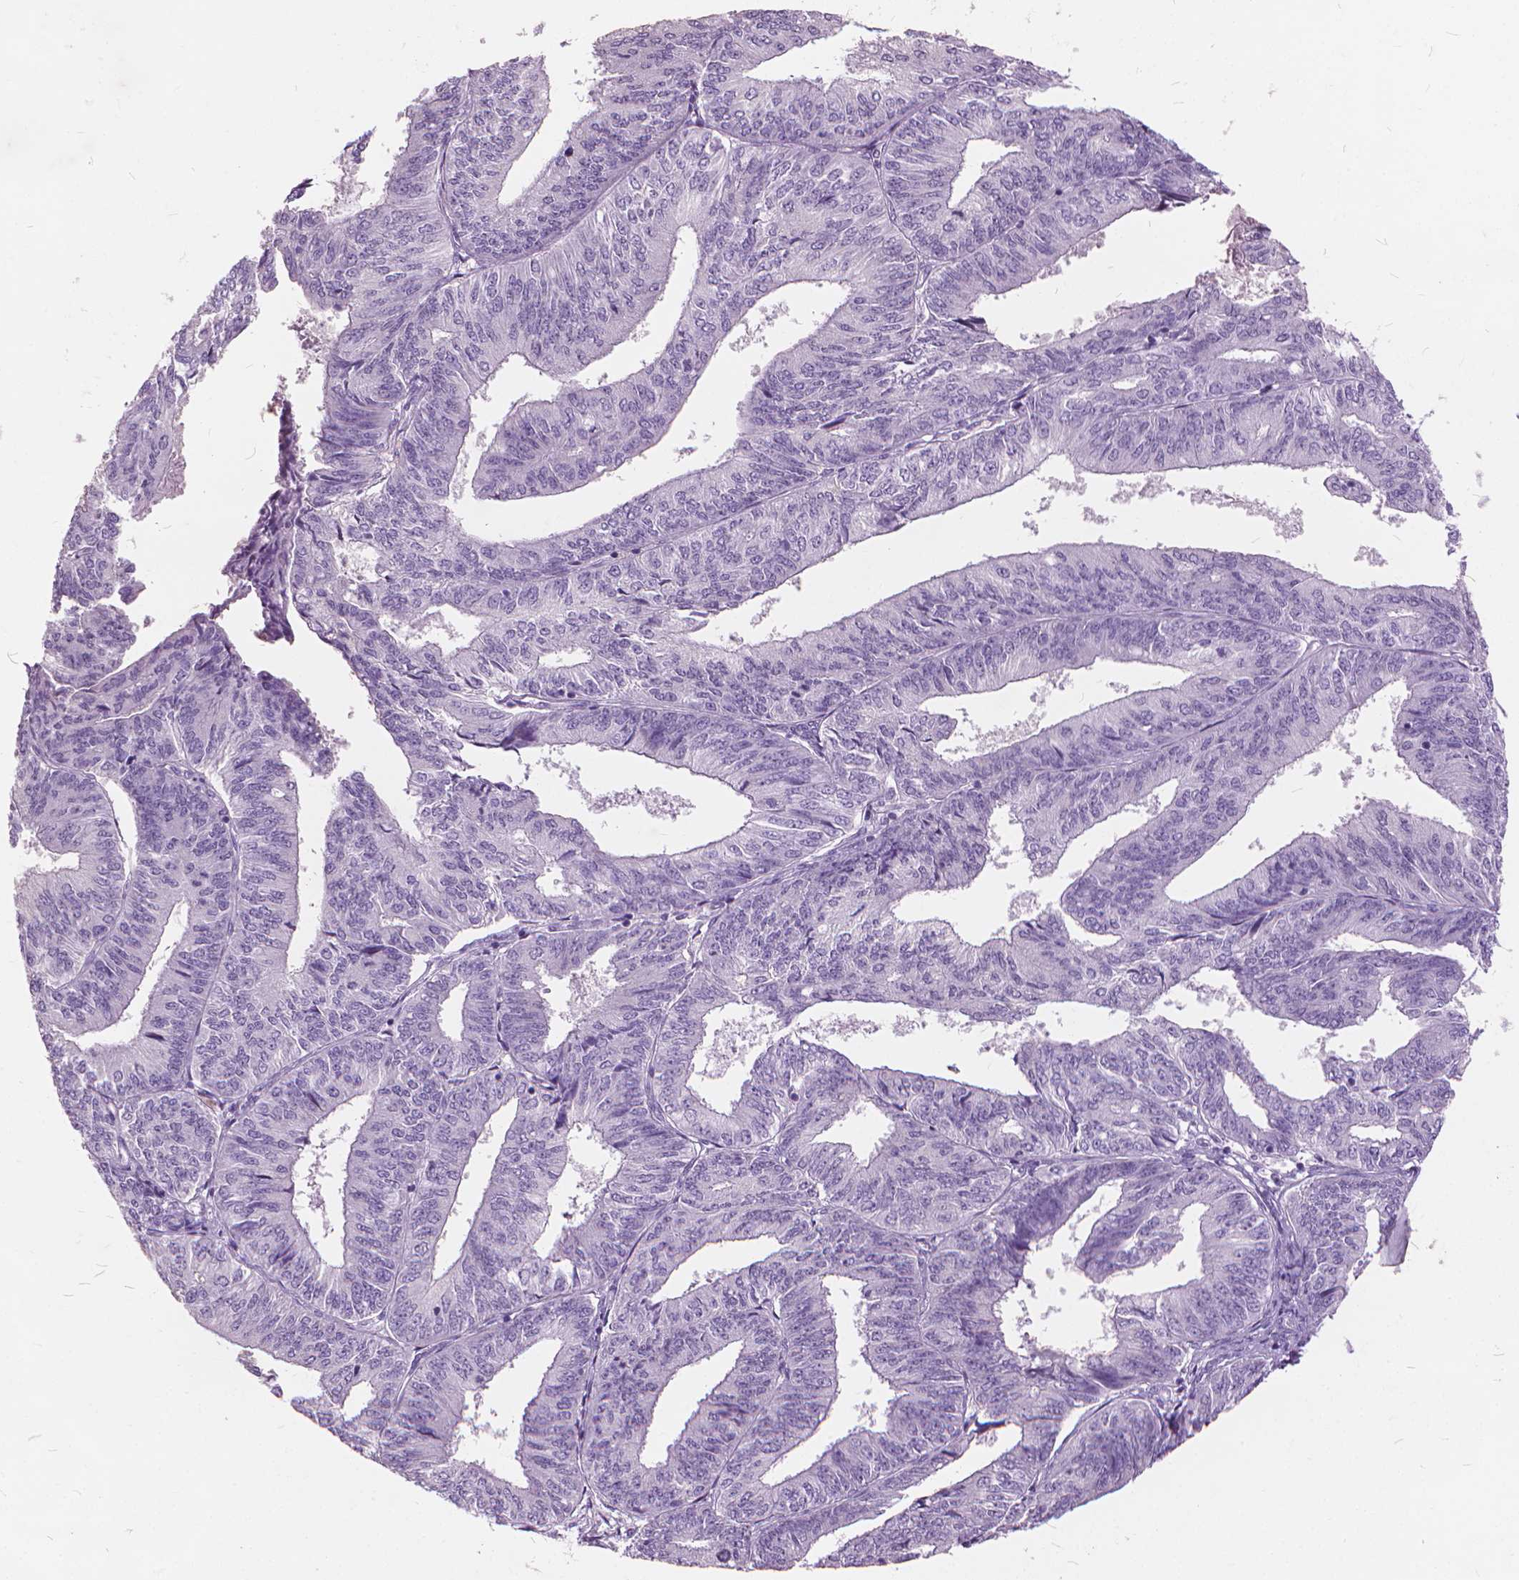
{"staining": {"intensity": "negative", "quantity": "none", "location": "none"}, "tissue": "endometrial cancer", "cell_type": "Tumor cells", "image_type": "cancer", "snomed": [{"axis": "morphology", "description": "Adenocarcinoma, NOS"}, {"axis": "topography", "description": "Endometrium"}], "caption": "Immunohistochemistry of human endometrial cancer reveals no expression in tumor cells.", "gene": "DNM1", "patient": {"sex": "female", "age": 58}}